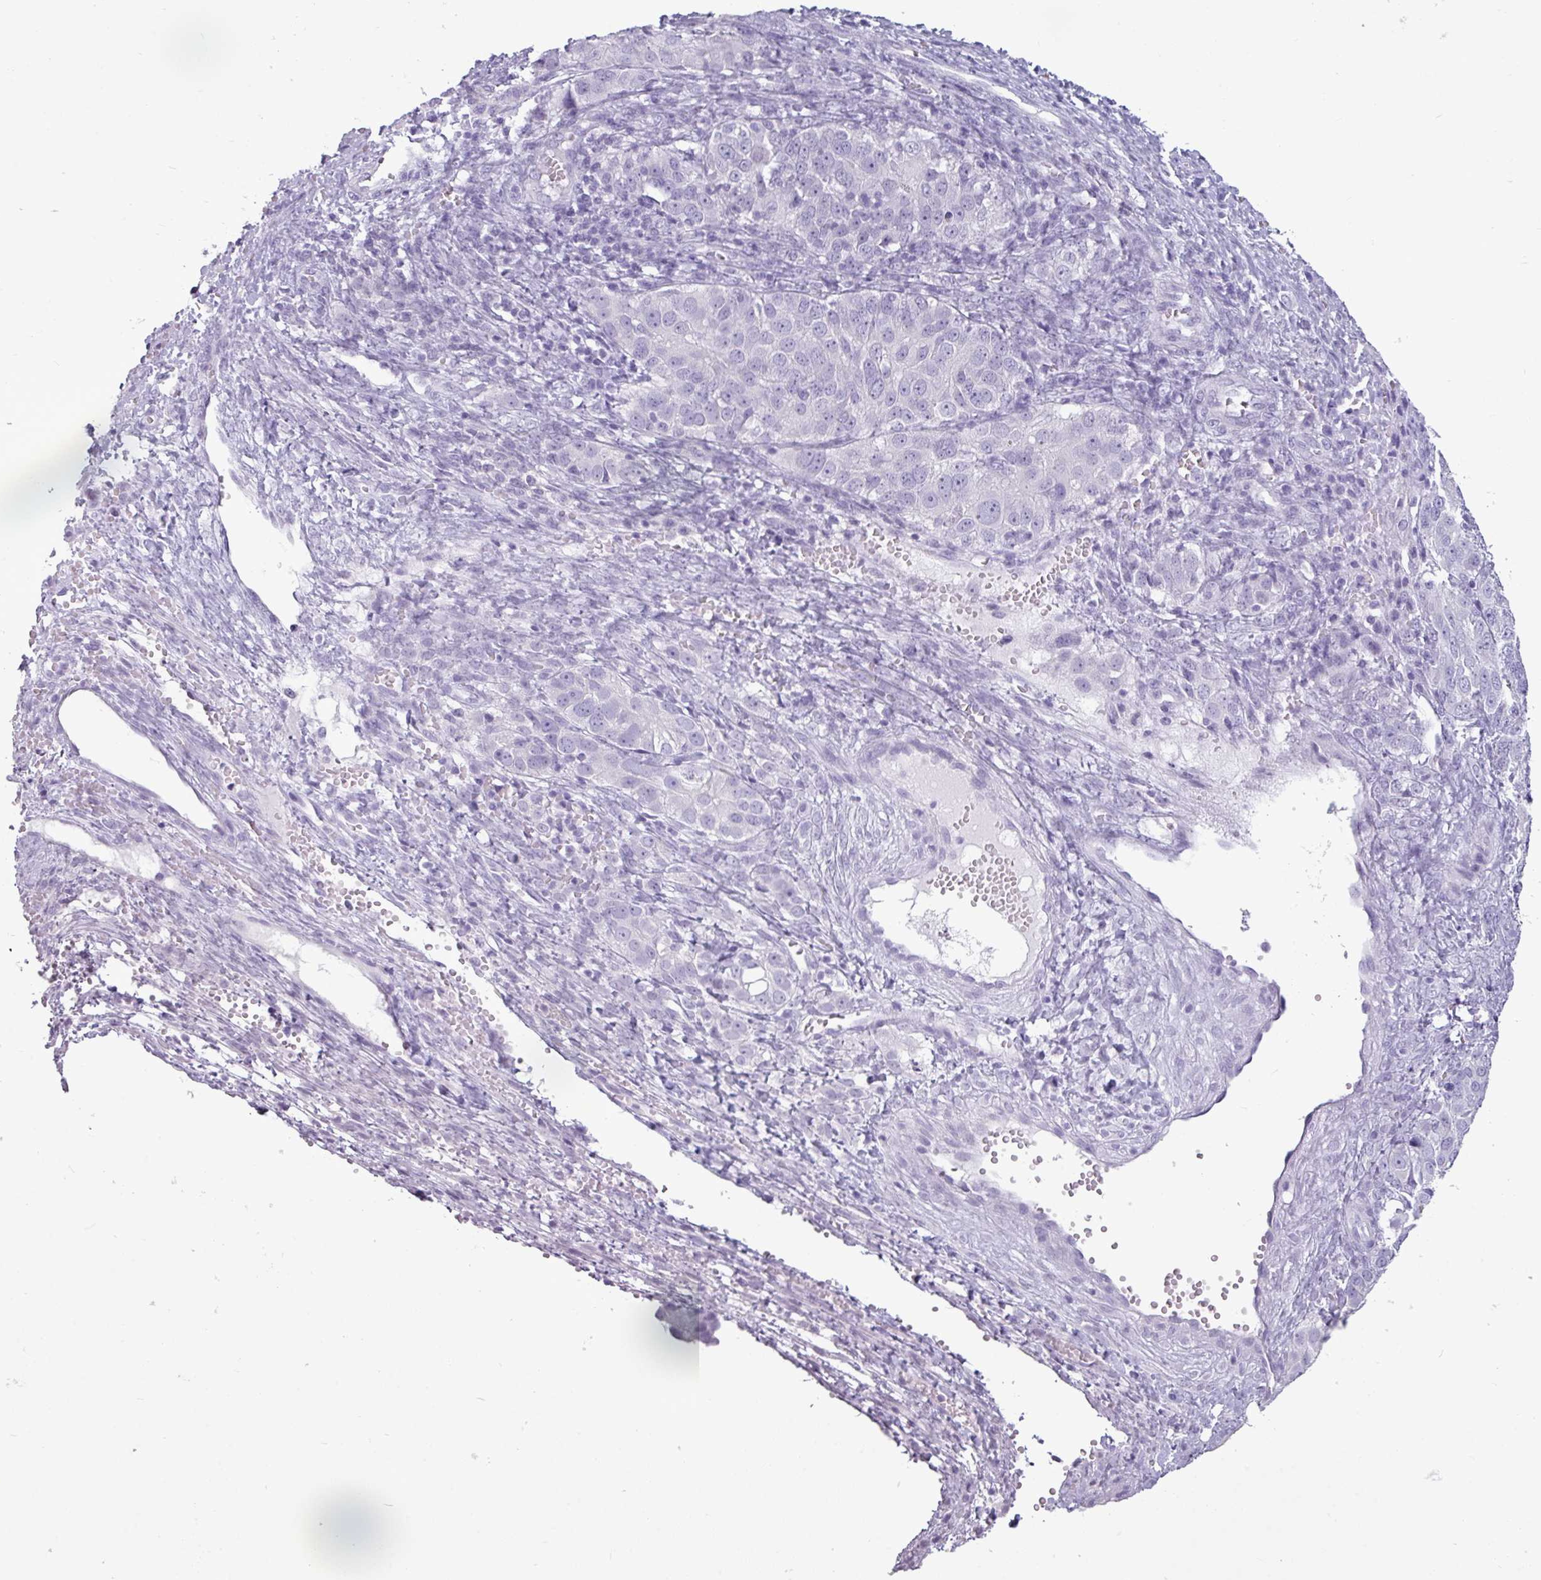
{"staining": {"intensity": "negative", "quantity": "none", "location": "none"}, "tissue": "ovarian cancer", "cell_type": "Tumor cells", "image_type": "cancer", "snomed": [{"axis": "morphology", "description": "Carcinoma, endometroid"}, {"axis": "topography", "description": "Ovary"}], "caption": "Immunohistochemistry image of ovarian cancer stained for a protein (brown), which demonstrates no expression in tumor cells. (Stains: DAB immunohistochemistry with hematoxylin counter stain, Microscopy: brightfield microscopy at high magnification).", "gene": "AMY2A", "patient": {"sex": "female", "age": 51}}